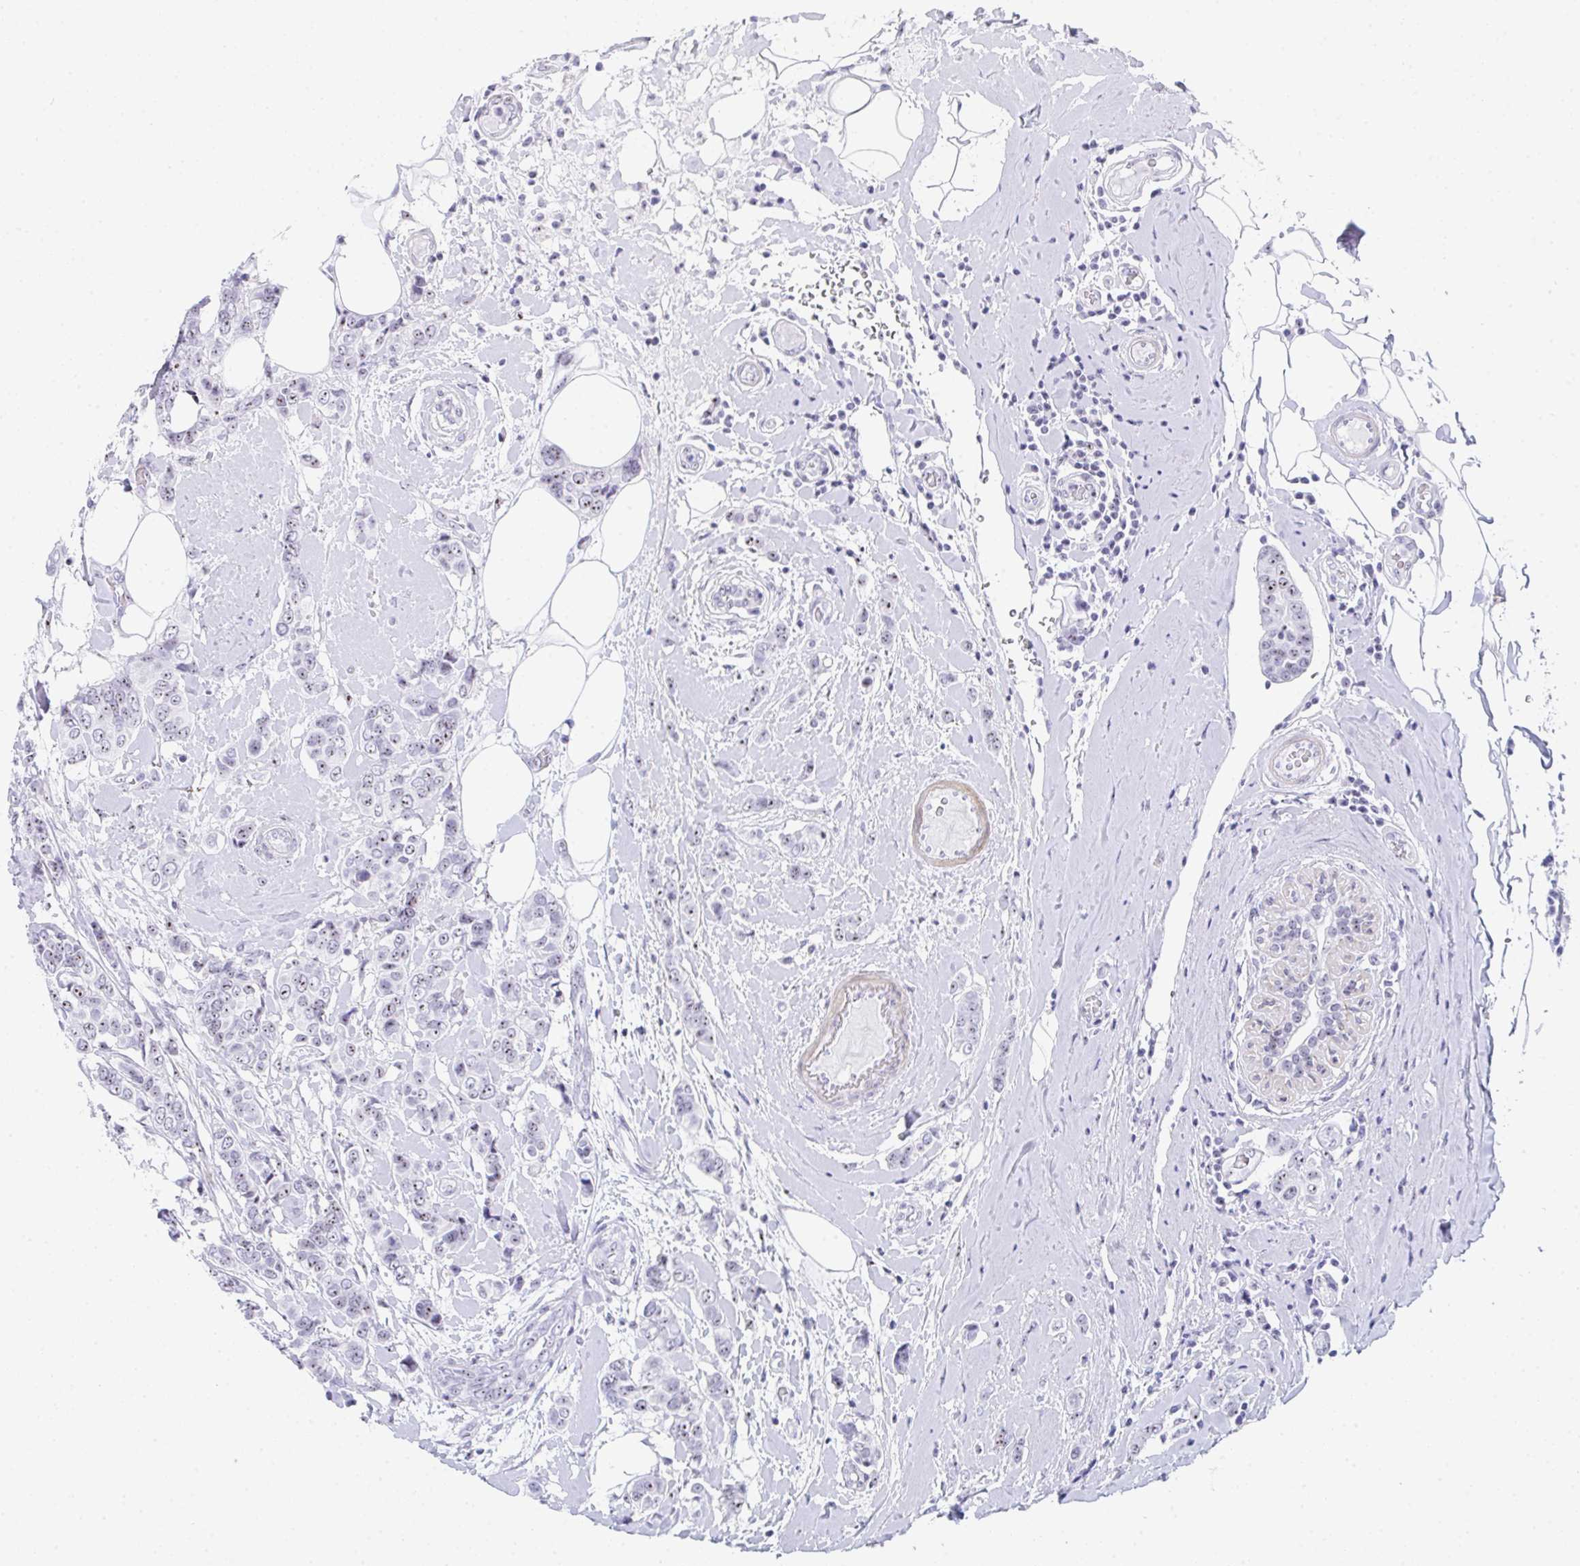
{"staining": {"intensity": "weak", "quantity": "25%-75%", "location": "nuclear"}, "tissue": "breast cancer", "cell_type": "Tumor cells", "image_type": "cancer", "snomed": [{"axis": "morphology", "description": "Lobular carcinoma"}, {"axis": "topography", "description": "Breast"}], "caption": "Immunohistochemical staining of human breast cancer (lobular carcinoma) exhibits low levels of weak nuclear protein positivity in approximately 25%-75% of tumor cells. (brown staining indicates protein expression, while blue staining denotes nuclei).", "gene": "NOP10", "patient": {"sex": "female", "age": 51}}